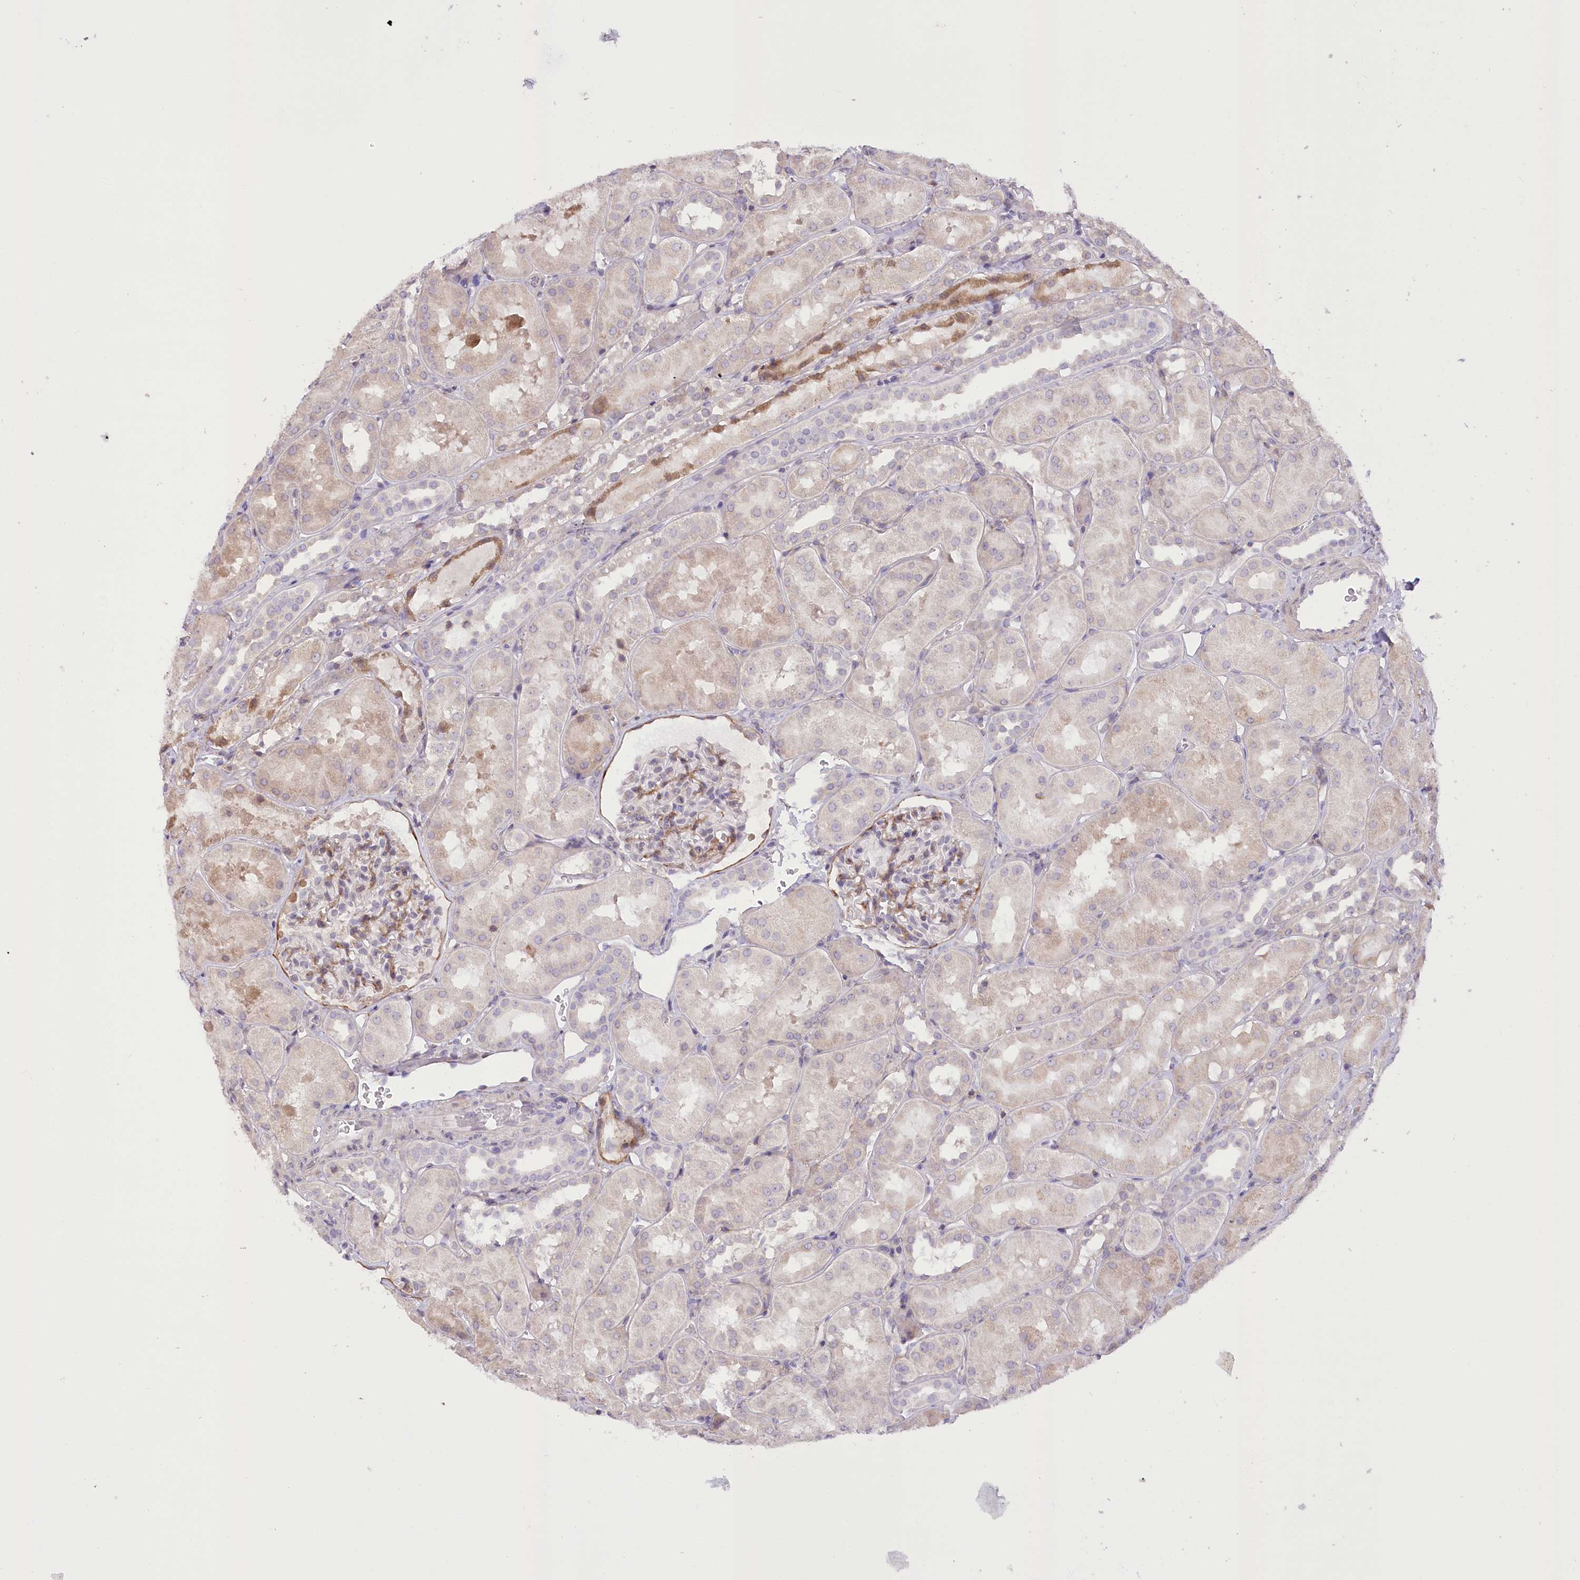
{"staining": {"intensity": "weak", "quantity": "<25%", "location": "cytoplasmic/membranous"}, "tissue": "kidney", "cell_type": "Cells in glomeruli", "image_type": "normal", "snomed": [{"axis": "morphology", "description": "Normal tissue, NOS"}, {"axis": "topography", "description": "Kidney"}, {"axis": "topography", "description": "Urinary bladder"}], "caption": "The photomicrograph reveals no significant expression in cells in glomeruli of kidney.", "gene": "NCKAP5", "patient": {"sex": "male", "age": 16}}